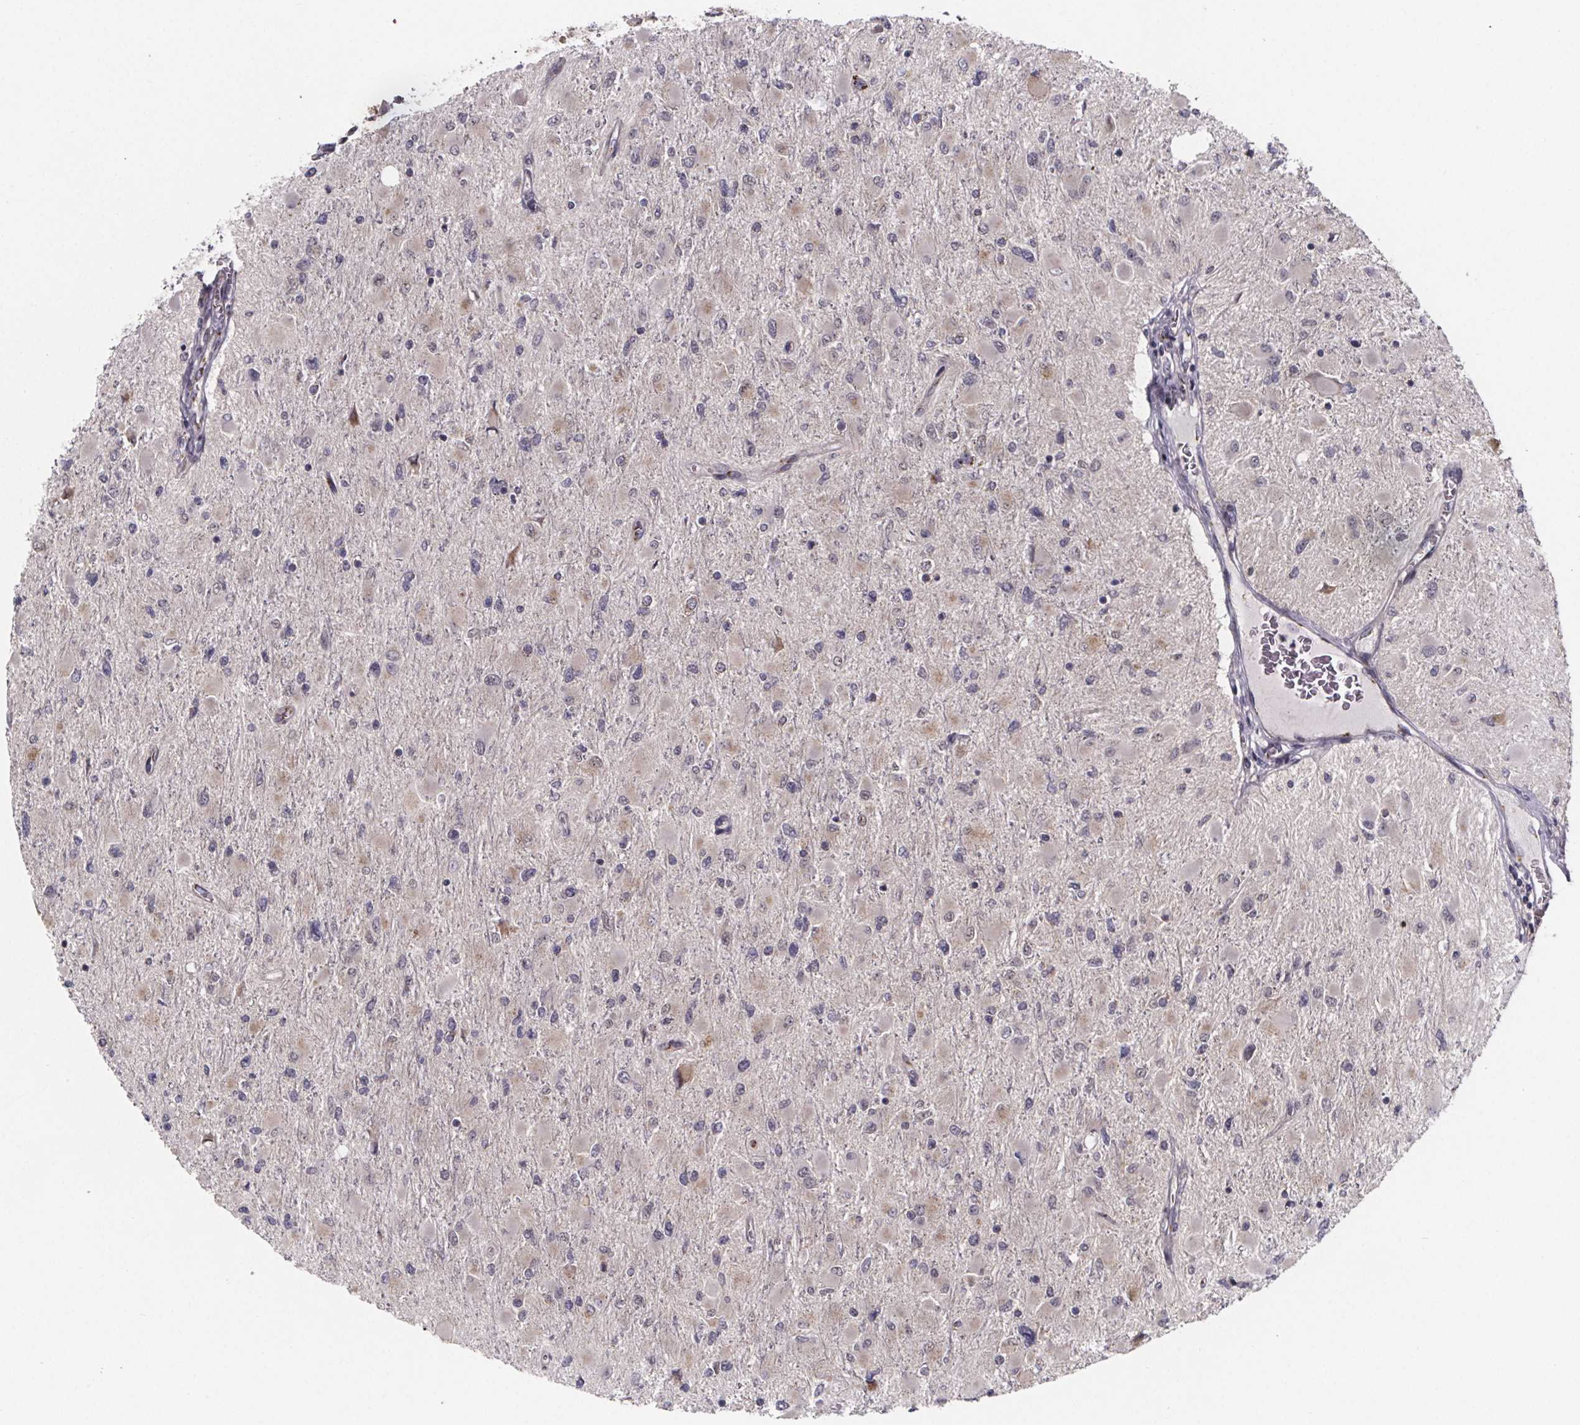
{"staining": {"intensity": "negative", "quantity": "none", "location": "none"}, "tissue": "glioma", "cell_type": "Tumor cells", "image_type": "cancer", "snomed": [{"axis": "morphology", "description": "Glioma, malignant, High grade"}, {"axis": "topography", "description": "Cerebral cortex"}], "caption": "Protein analysis of malignant high-grade glioma displays no significant staining in tumor cells.", "gene": "NDST1", "patient": {"sex": "female", "age": 36}}